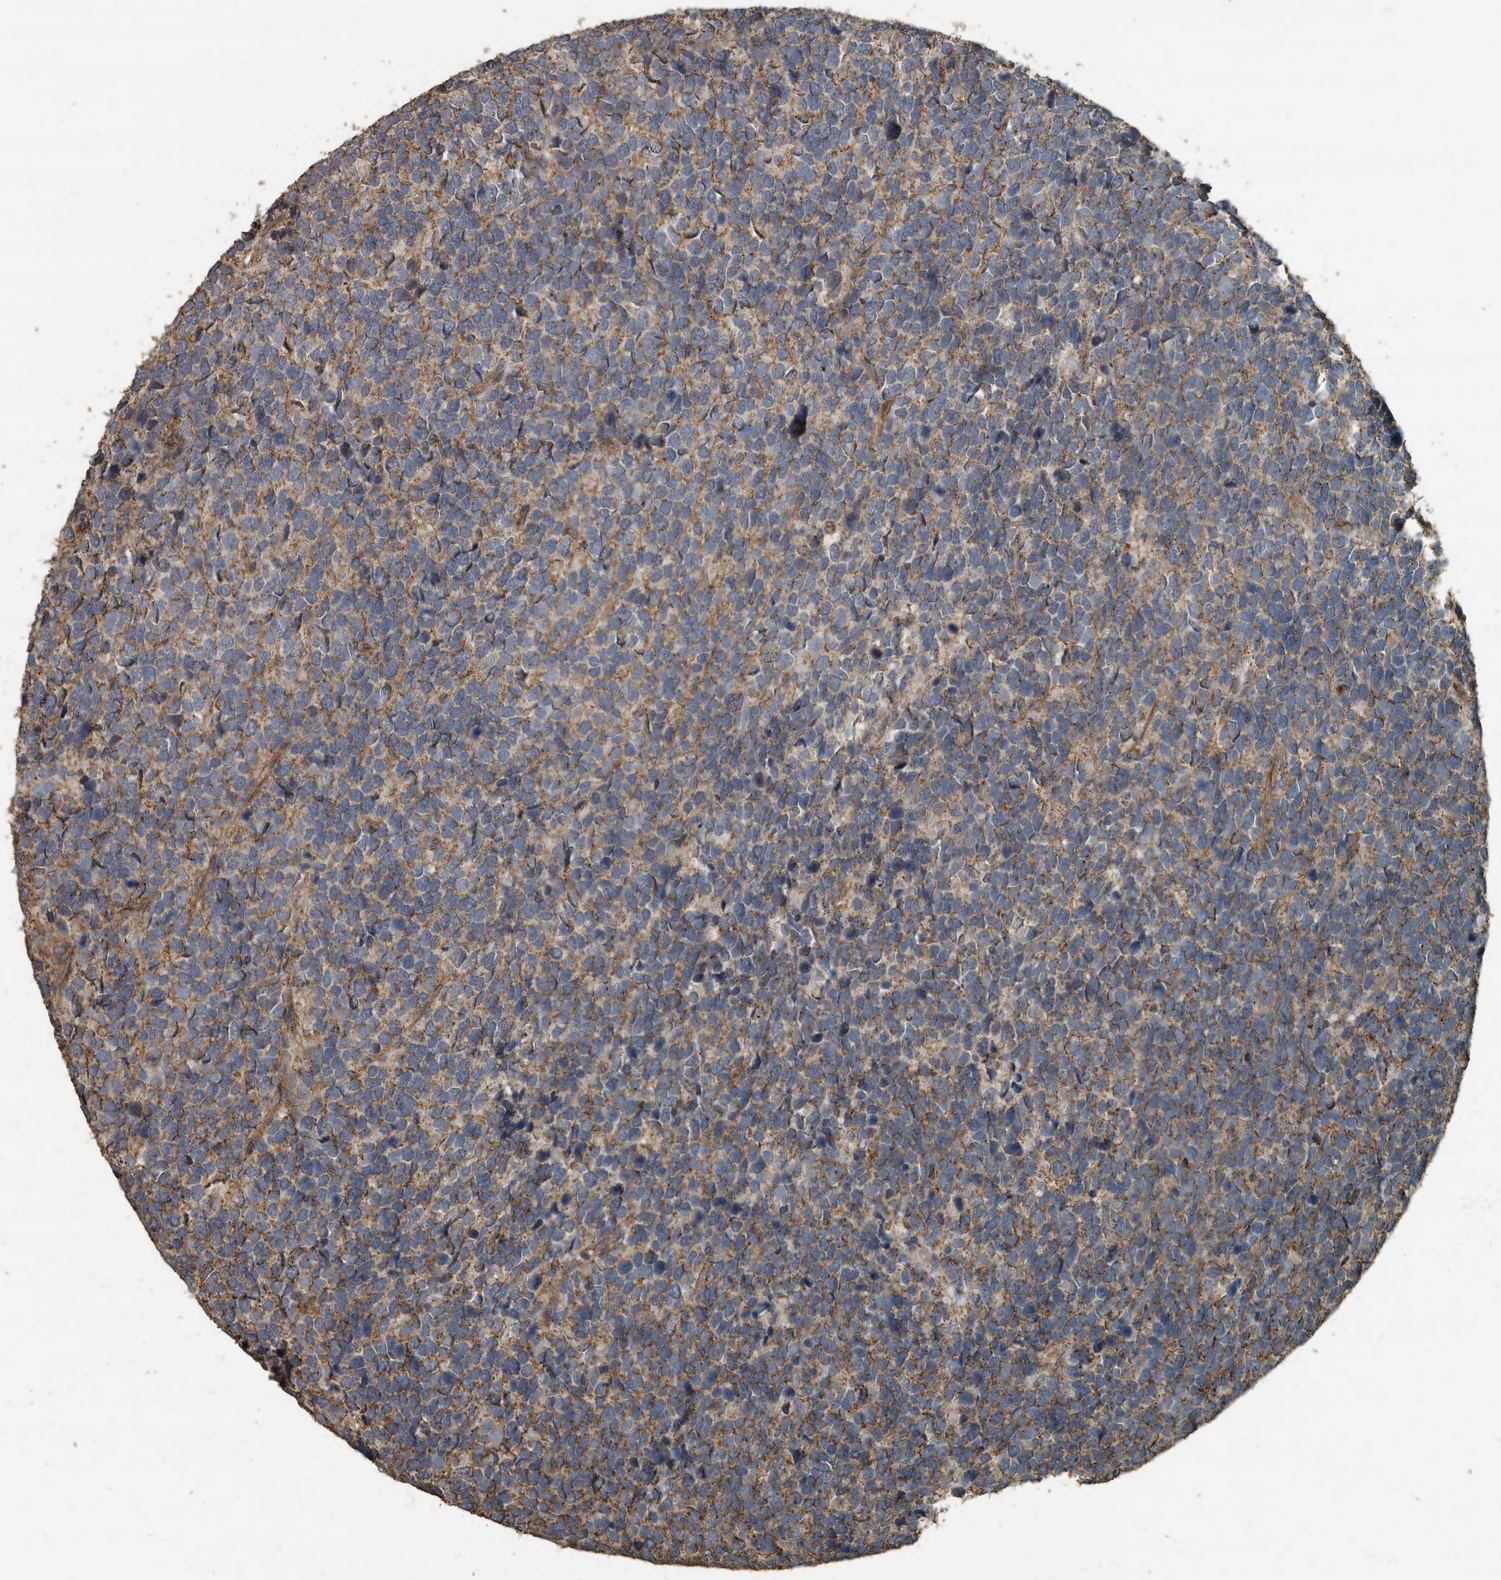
{"staining": {"intensity": "moderate", "quantity": "25%-75%", "location": "cytoplasmic/membranous"}, "tissue": "urothelial cancer", "cell_type": "Tumor cells", "image_type": "cancer", "snomed": [{"axis": "morphology", "description": "Urothelial carcinoma, High grade"}, {"axis": "topography", "description": "Urinary bladder"}], "caption": "Urothelial carcinoma (high-grade) stained with a protein marker exhibits moderate staining in tumor cells.", "gene": "IL15RA", "patient": {"sex": "female", "age": 82}}